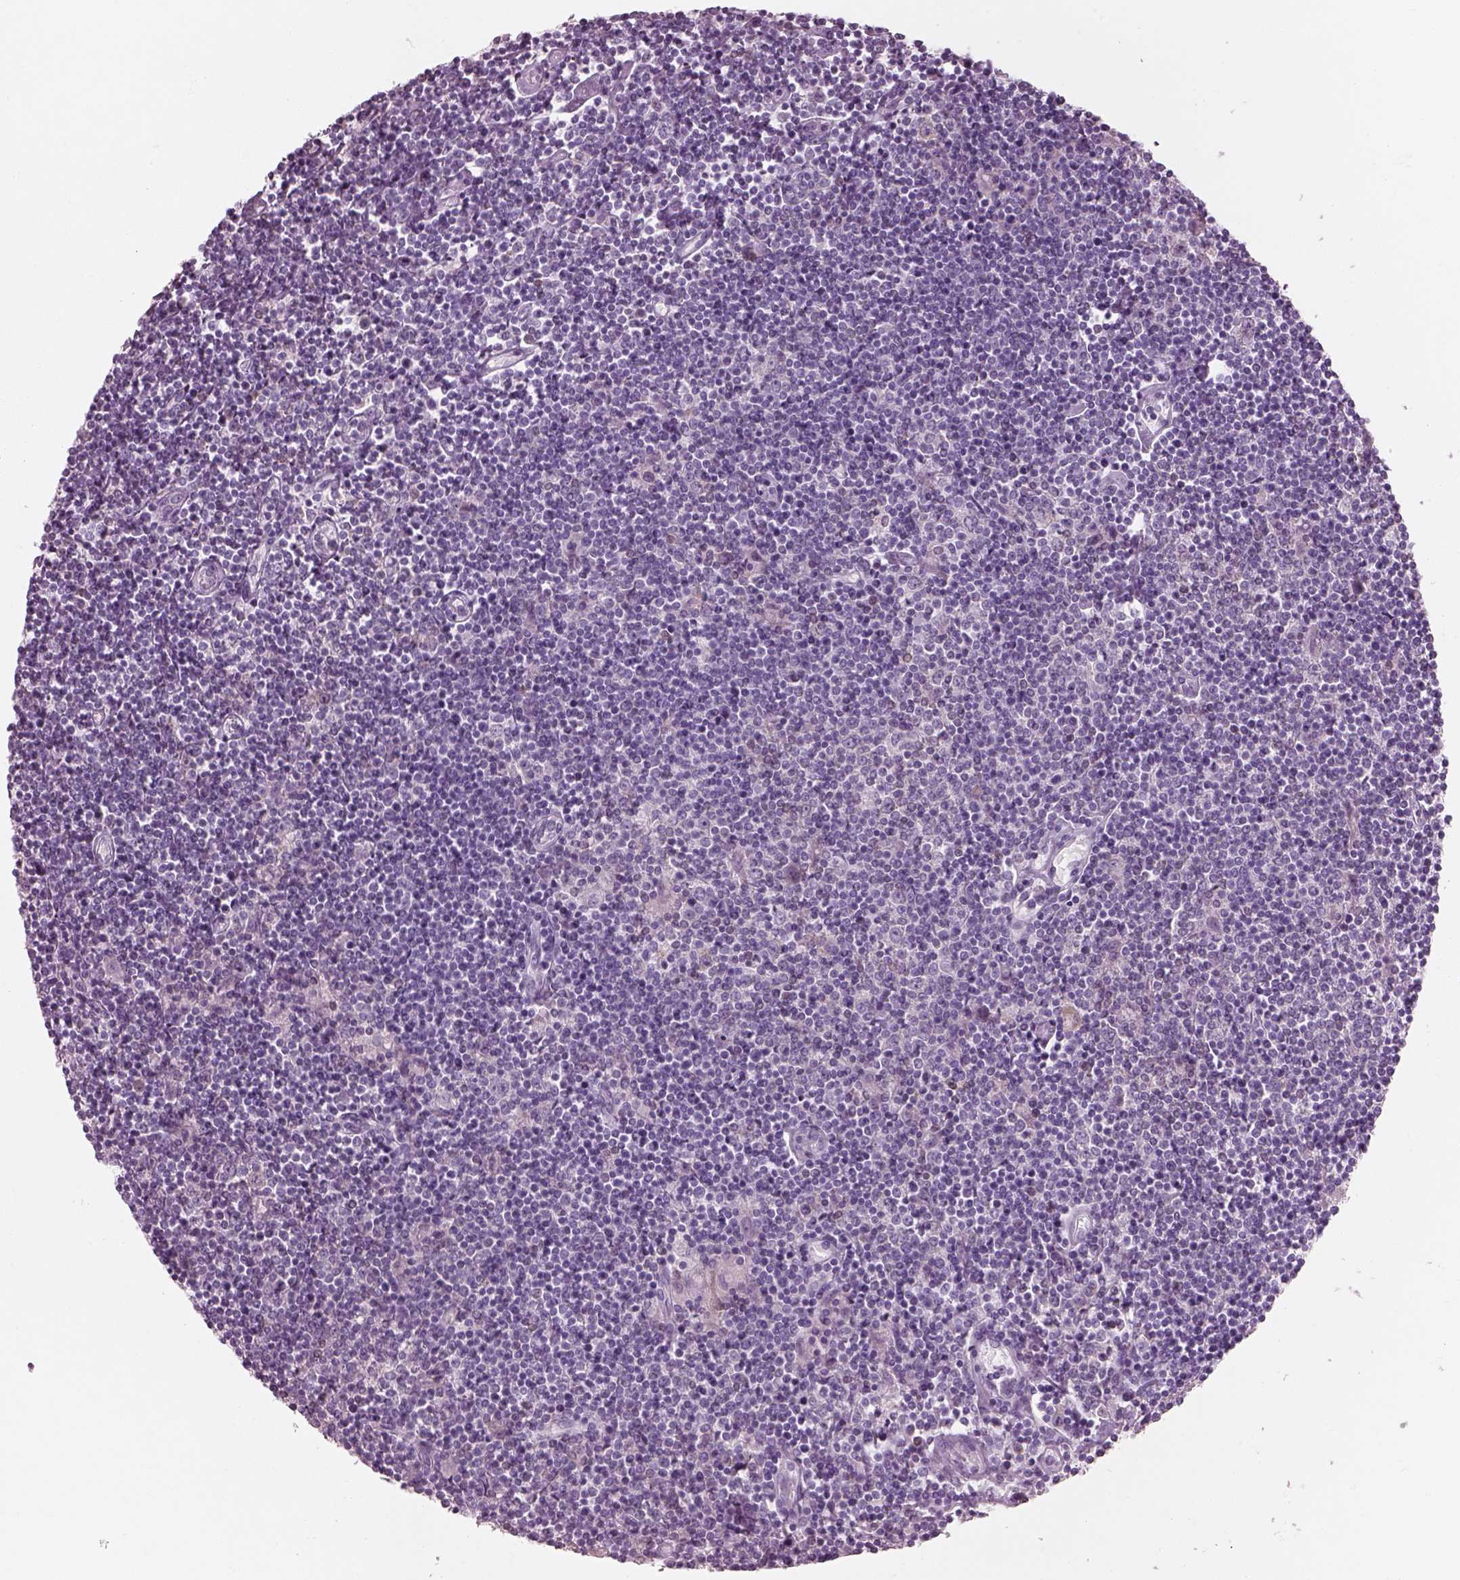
{"staining": {"intensity": "negative", "quantity": "none", "location": "none"}, "tissue": "lymphoma", "cell_type": "Tumor cells", "image_type": "cancer", "snomed": [{"axis": "morphology", "description": "Hodgkin's disease, NOS"}, {"axis": "topography", "description": "Lymph node"}], "caption": "This is an immunohistochemistry image of Hodgkin's disease. There is no positivity in tumor cells.", "gene": "SLC27A2", "patient": {"sex": "male", "age": 40}}